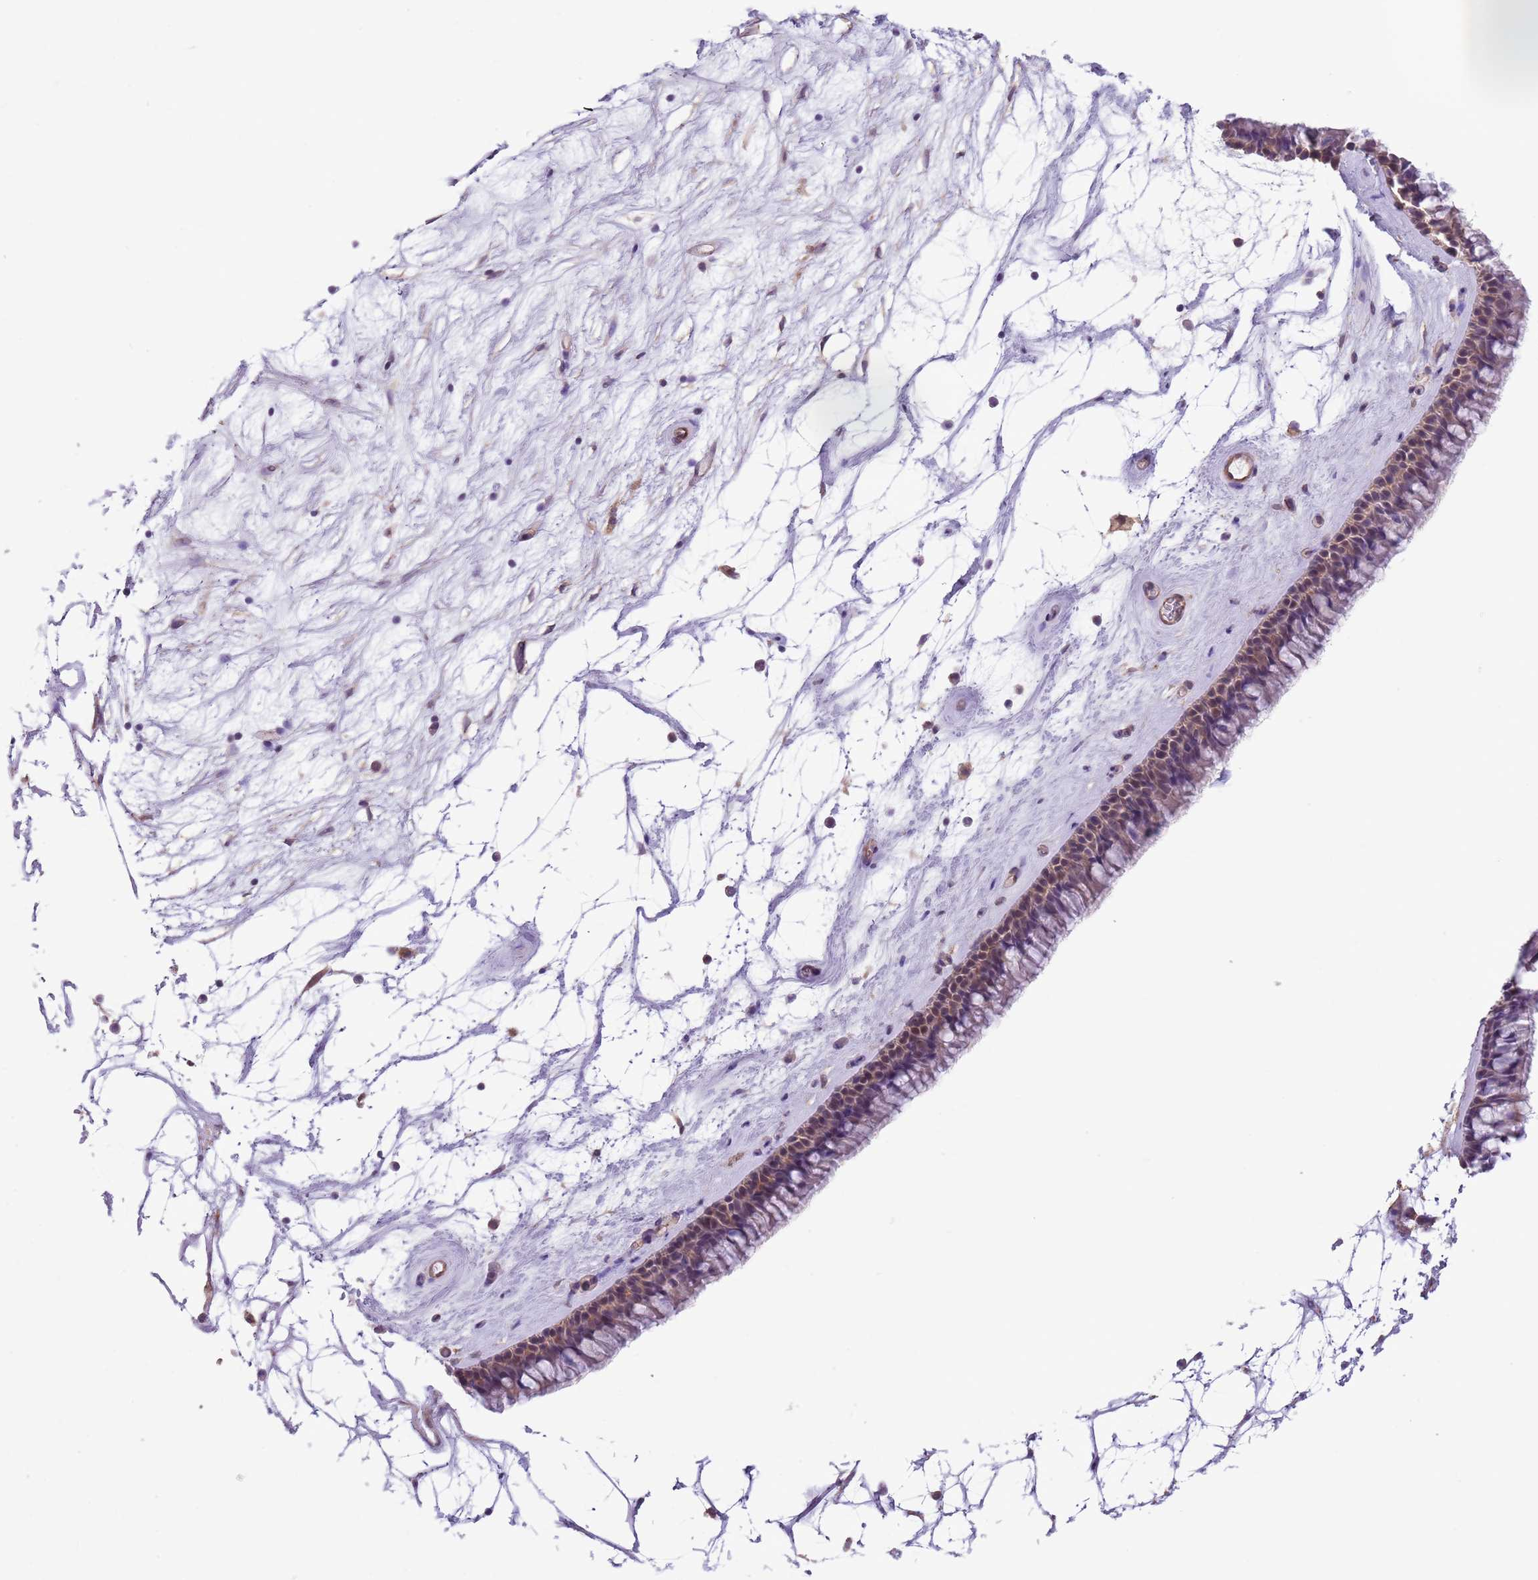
{"staining": {"intensity": "weak", "quantity": ">75%", "location": "cytoplasmic/membranous,nuclear"}, "tissue": "nasopharynx", "cell_type": "Respiratory epithelial cells", "image_type": "normal", "snomed": [{"axis": "morphology", "description": "Normal tissue, NOS"}, {"axis": "topography", "description": "Nasopharynx"}], "caption": "Nasopharynx stained with IHC exhibits weak cytoplasmic/membranous,nuclear staining in approximately >75% of respiratory epithelial cells.", "gene": "CREBZF", "patient": {"sex": "male", "age": 64}}